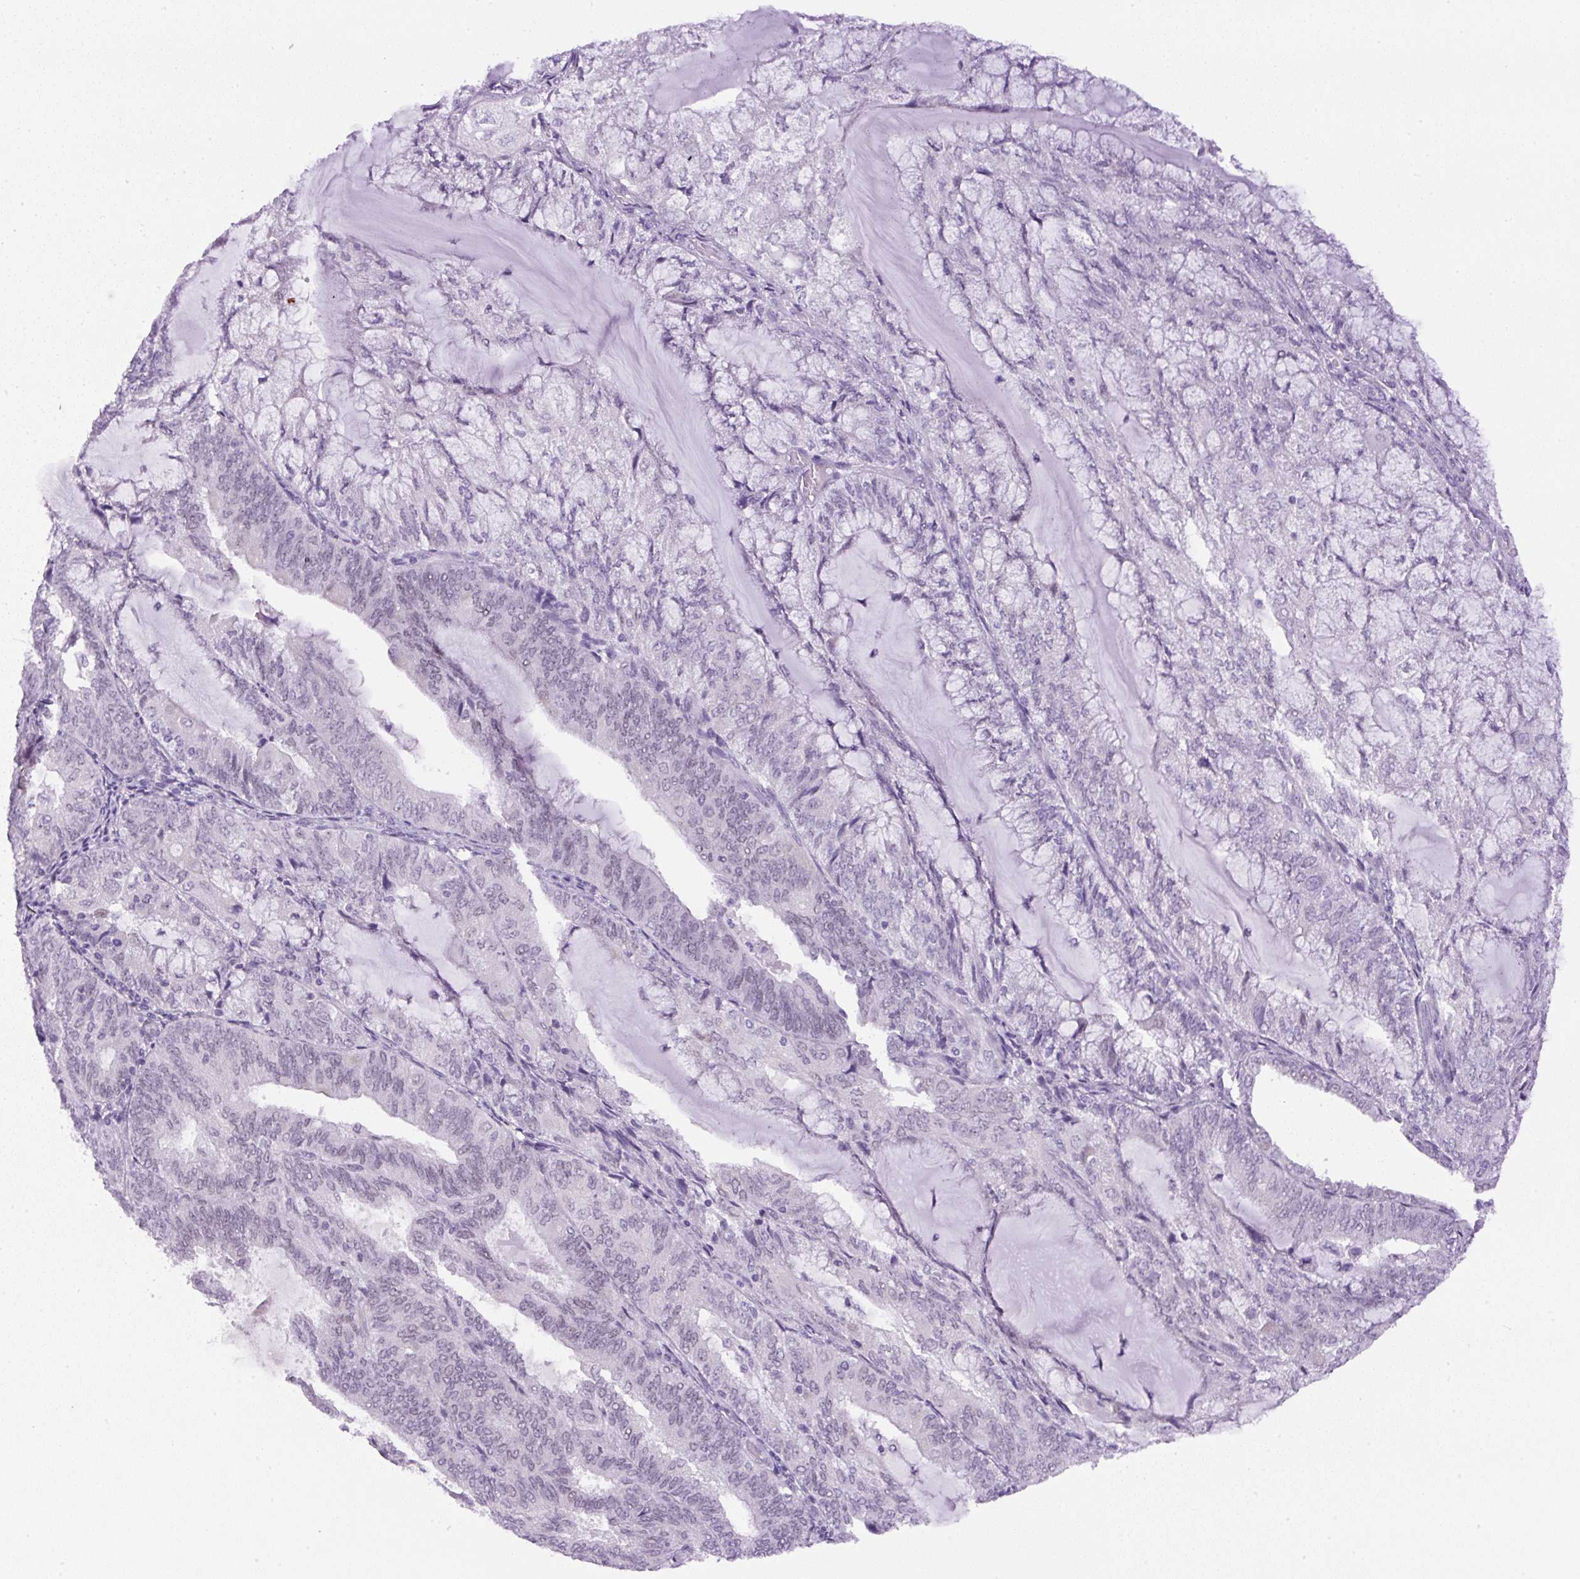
{"staining": {"intensity": "negative", "quantity": "none", "location": "none"}, "tissue": "endometrial cancer", "cell_type": "Tumor cells", "image_type": "cancer", "snomed": [{"axis": "morphology", "description": "Adenocarcinoma, NOS"}, {"axis": "topography", "description": "Endometrium"}], "caption": "Tumor cells show no significant protein positivity in adenocarcinoma (endometrial).", "gene": "RHBDD2", "patient": {"sex": "female", "age": 81}}